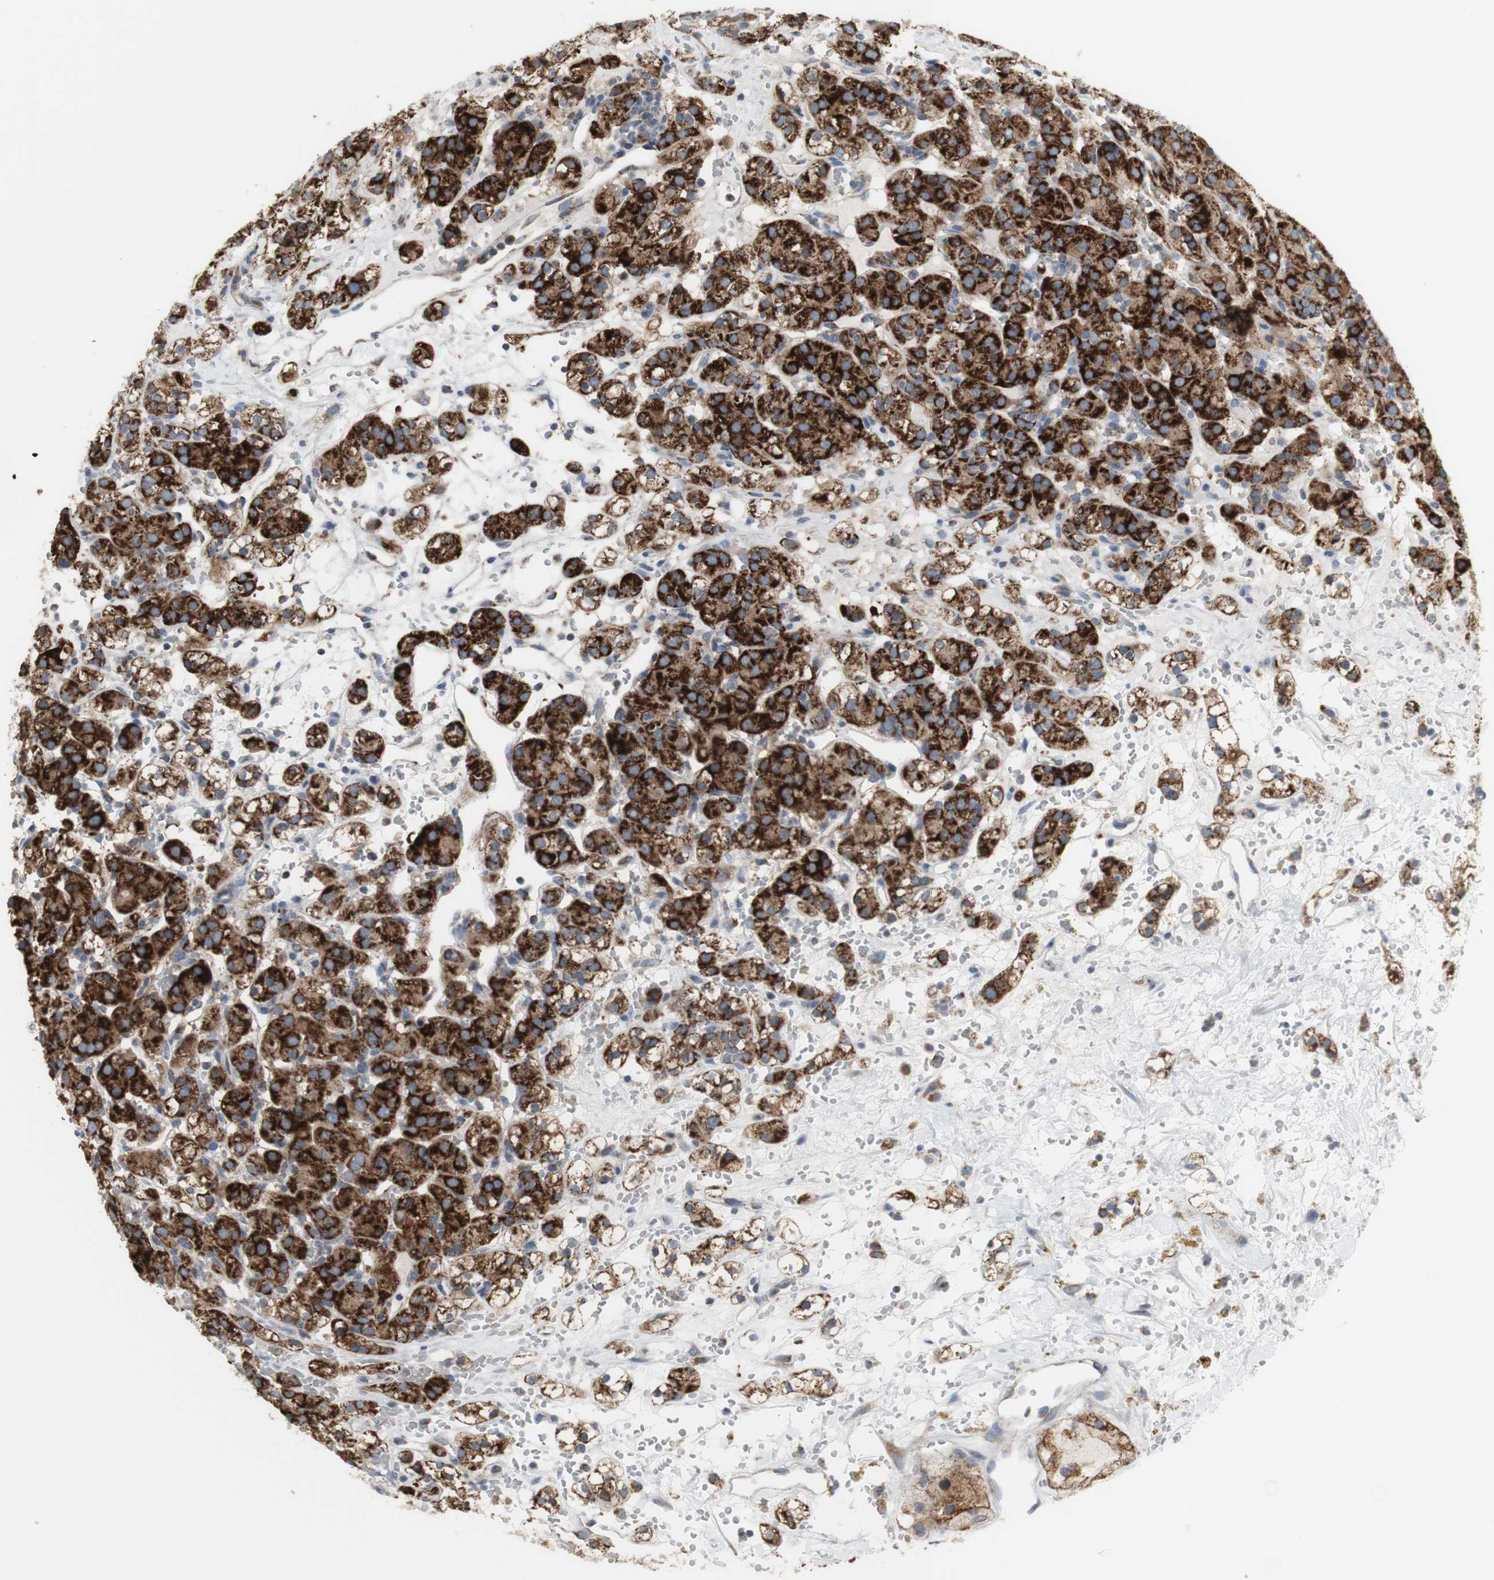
{"staining": {"intensity": "strong", "quantity": "25%-75%", "location": "cytoplasmic/membranous"}, "tissue": "renal cancer", "cell_type": "Tumor cells", "image_type": "cancer", "snomed": [{"axis": "morphology", "description": "Adenocarcinoma, NOS"}, {"axis": "topography", "description": "Kidney"}], "caption": "Immunohistochemical staining of human adenocarcinoma (renal) demonstrates strong cytoplasmic/membranous protein expression in approximately 25%-75% of tumor cells.", "gene": "C3orf52", "patient": {"sex": "male", "age": 61}}